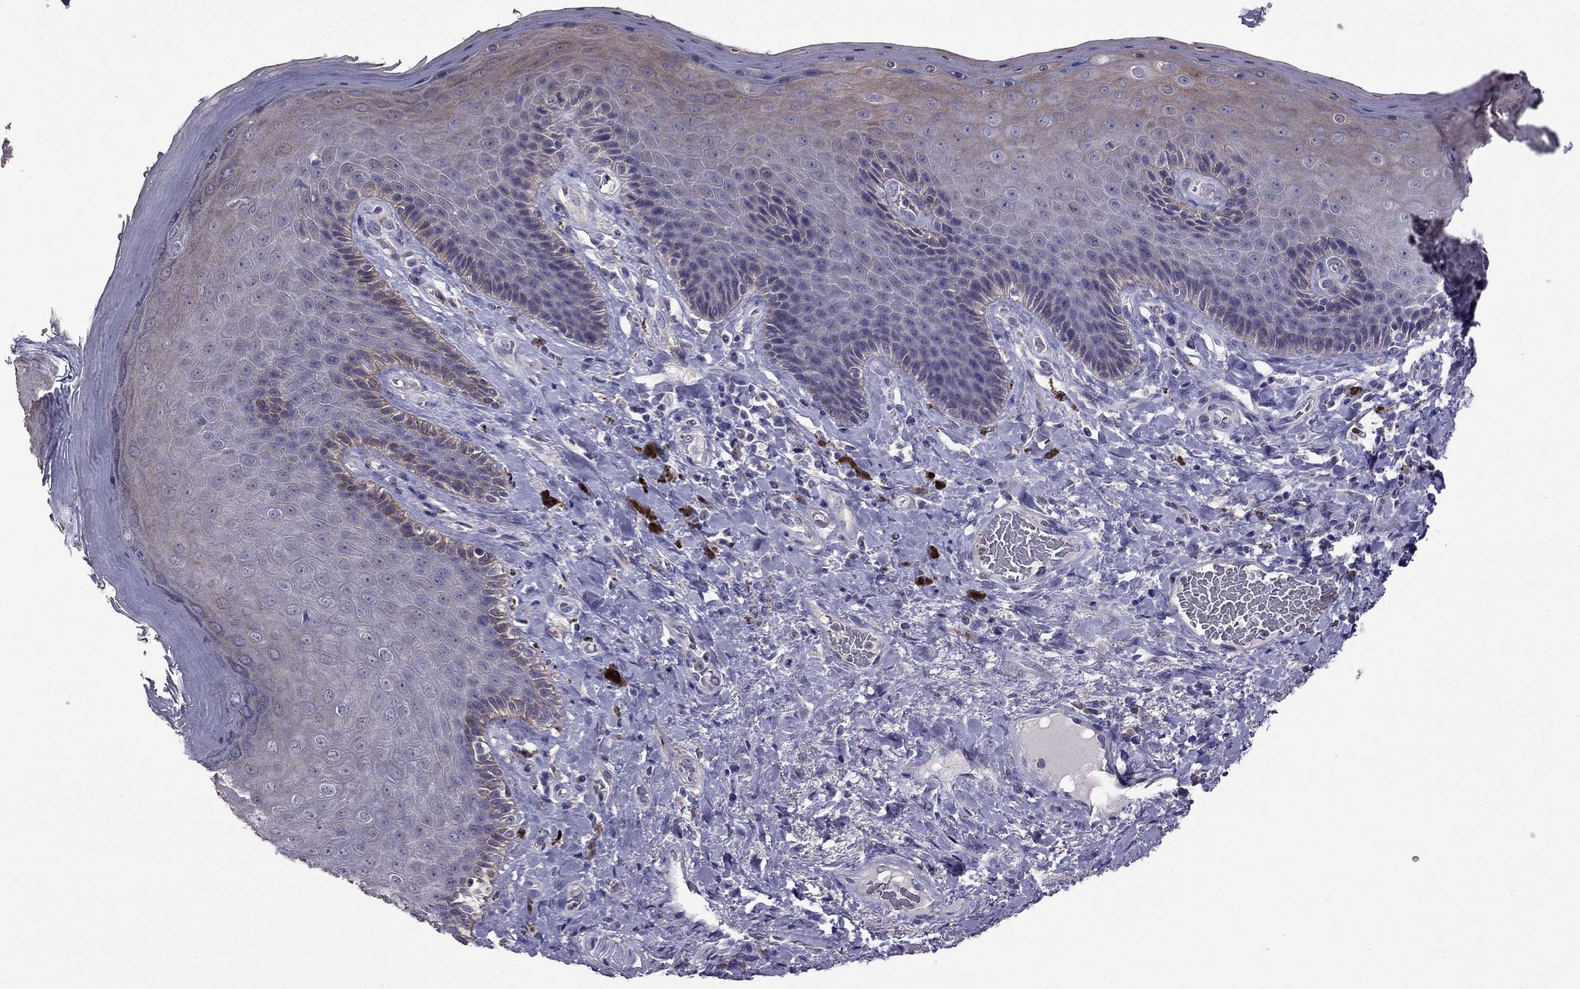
{"staining": {"intensity": "negative", "quantity": "none", "location": "none"}, "tissue": "skin", "cell_type": "Epidermal cells", "image_type": "normal", "snomed": [{"axis": "morphology", "description": "Normal tissue, NOS"}, {"axis": "topography", "description": "Skeletal muscle"}, {"axis": "topography", "description": "Anal"}, {"axis": "topography", "description": "Peripheral nerve tissue"}], "caption": "Image shows no significant protein positivity in epidermal cells of benign skin. (Brightfield microscopy of DAB immunohistochemistry (IHC) at high magnification).", "gene": "CDH9", "patient": {"sex": "male", "age": 53}}